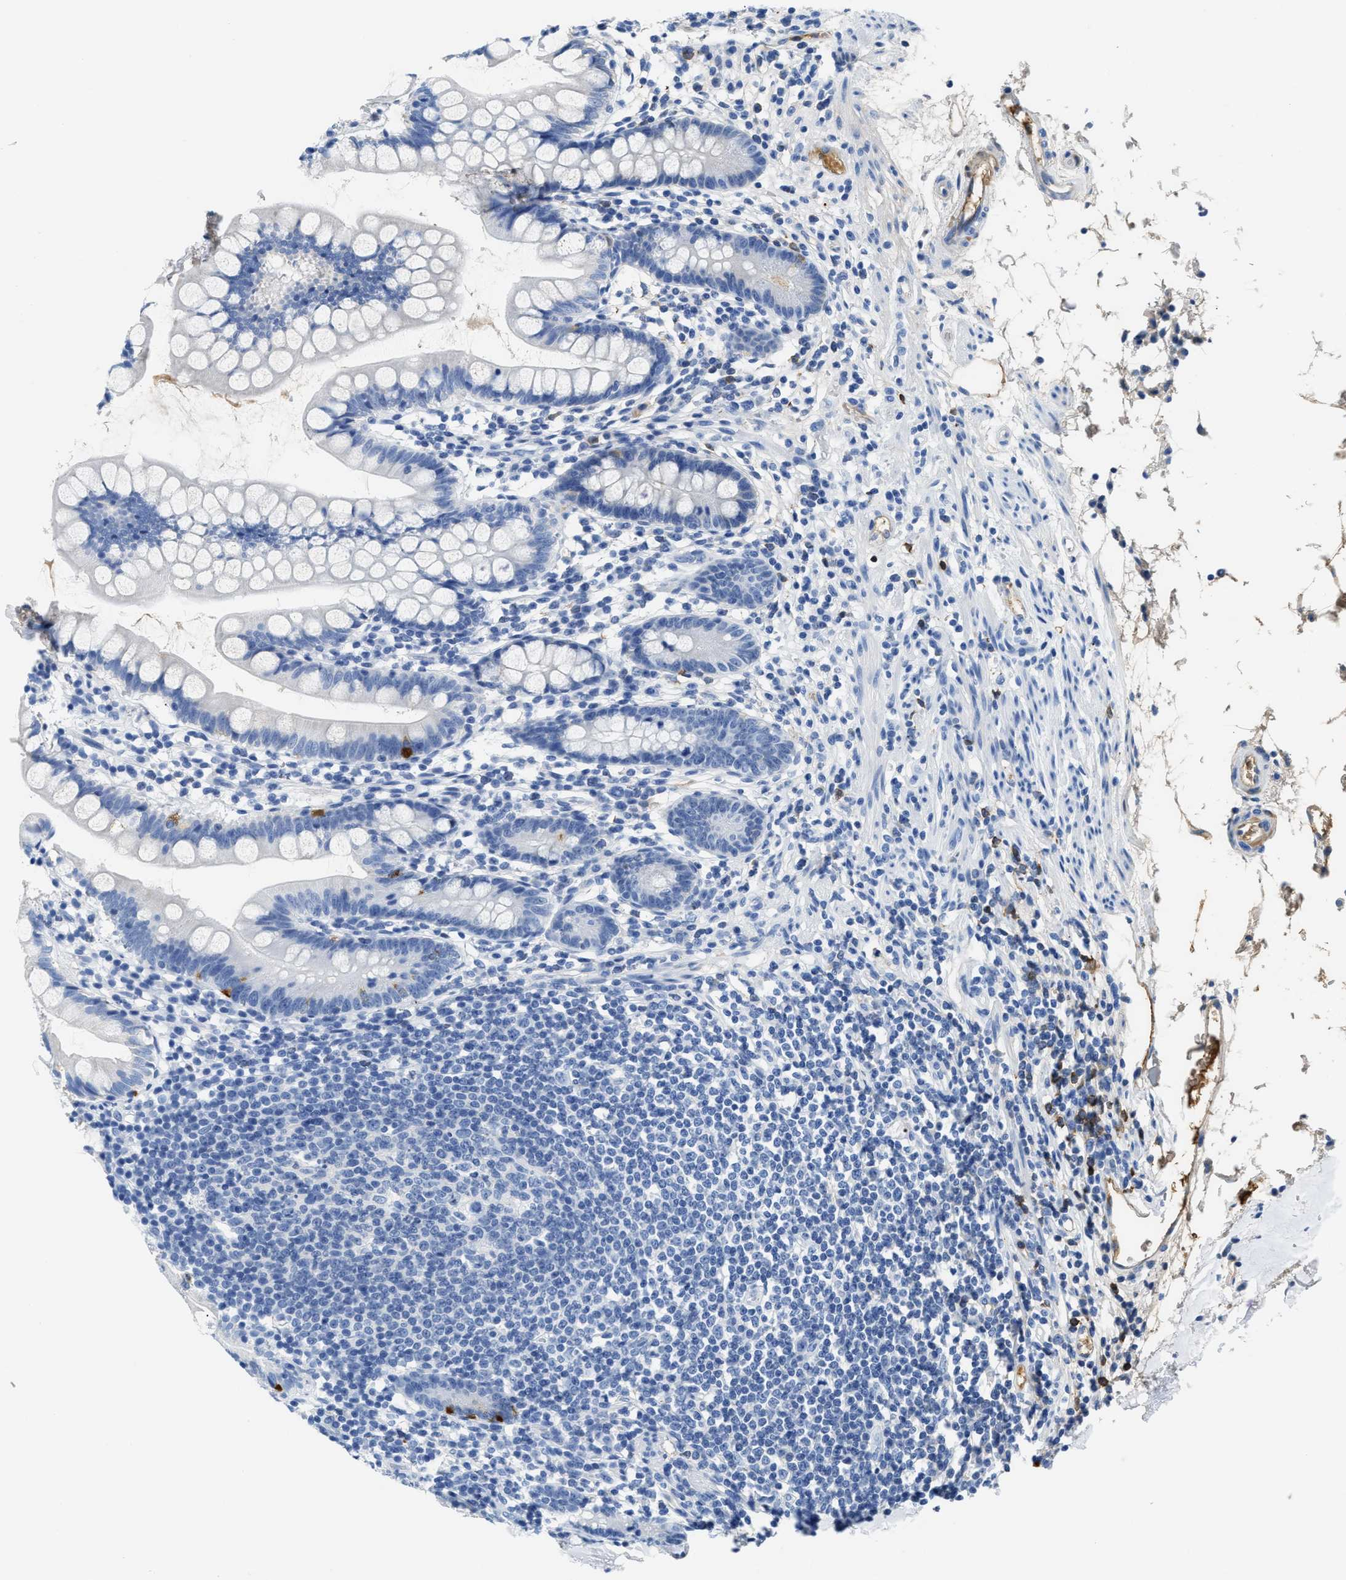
{"staining": {"intensity": "moderate", "quantity": "<25%", "location": "cytoplasmic/membranous"}, "tissue": "small intestine", "cell_type": "Glandular cells", "image_type": "normal", "snomed": [{"axis": "morphology", "description": "Normal tissue, NOS"}, {"axis": "topography", "description": "Small intestine"}], "caption": "This is a histology image of immunohistochemistry (IHC) staining of benign small intestine, which shows moderate positivity in the cytoplasmic/membranous of glandular cells.", "gene": "GC", "patient": {"sex": "female", "age": 84}}